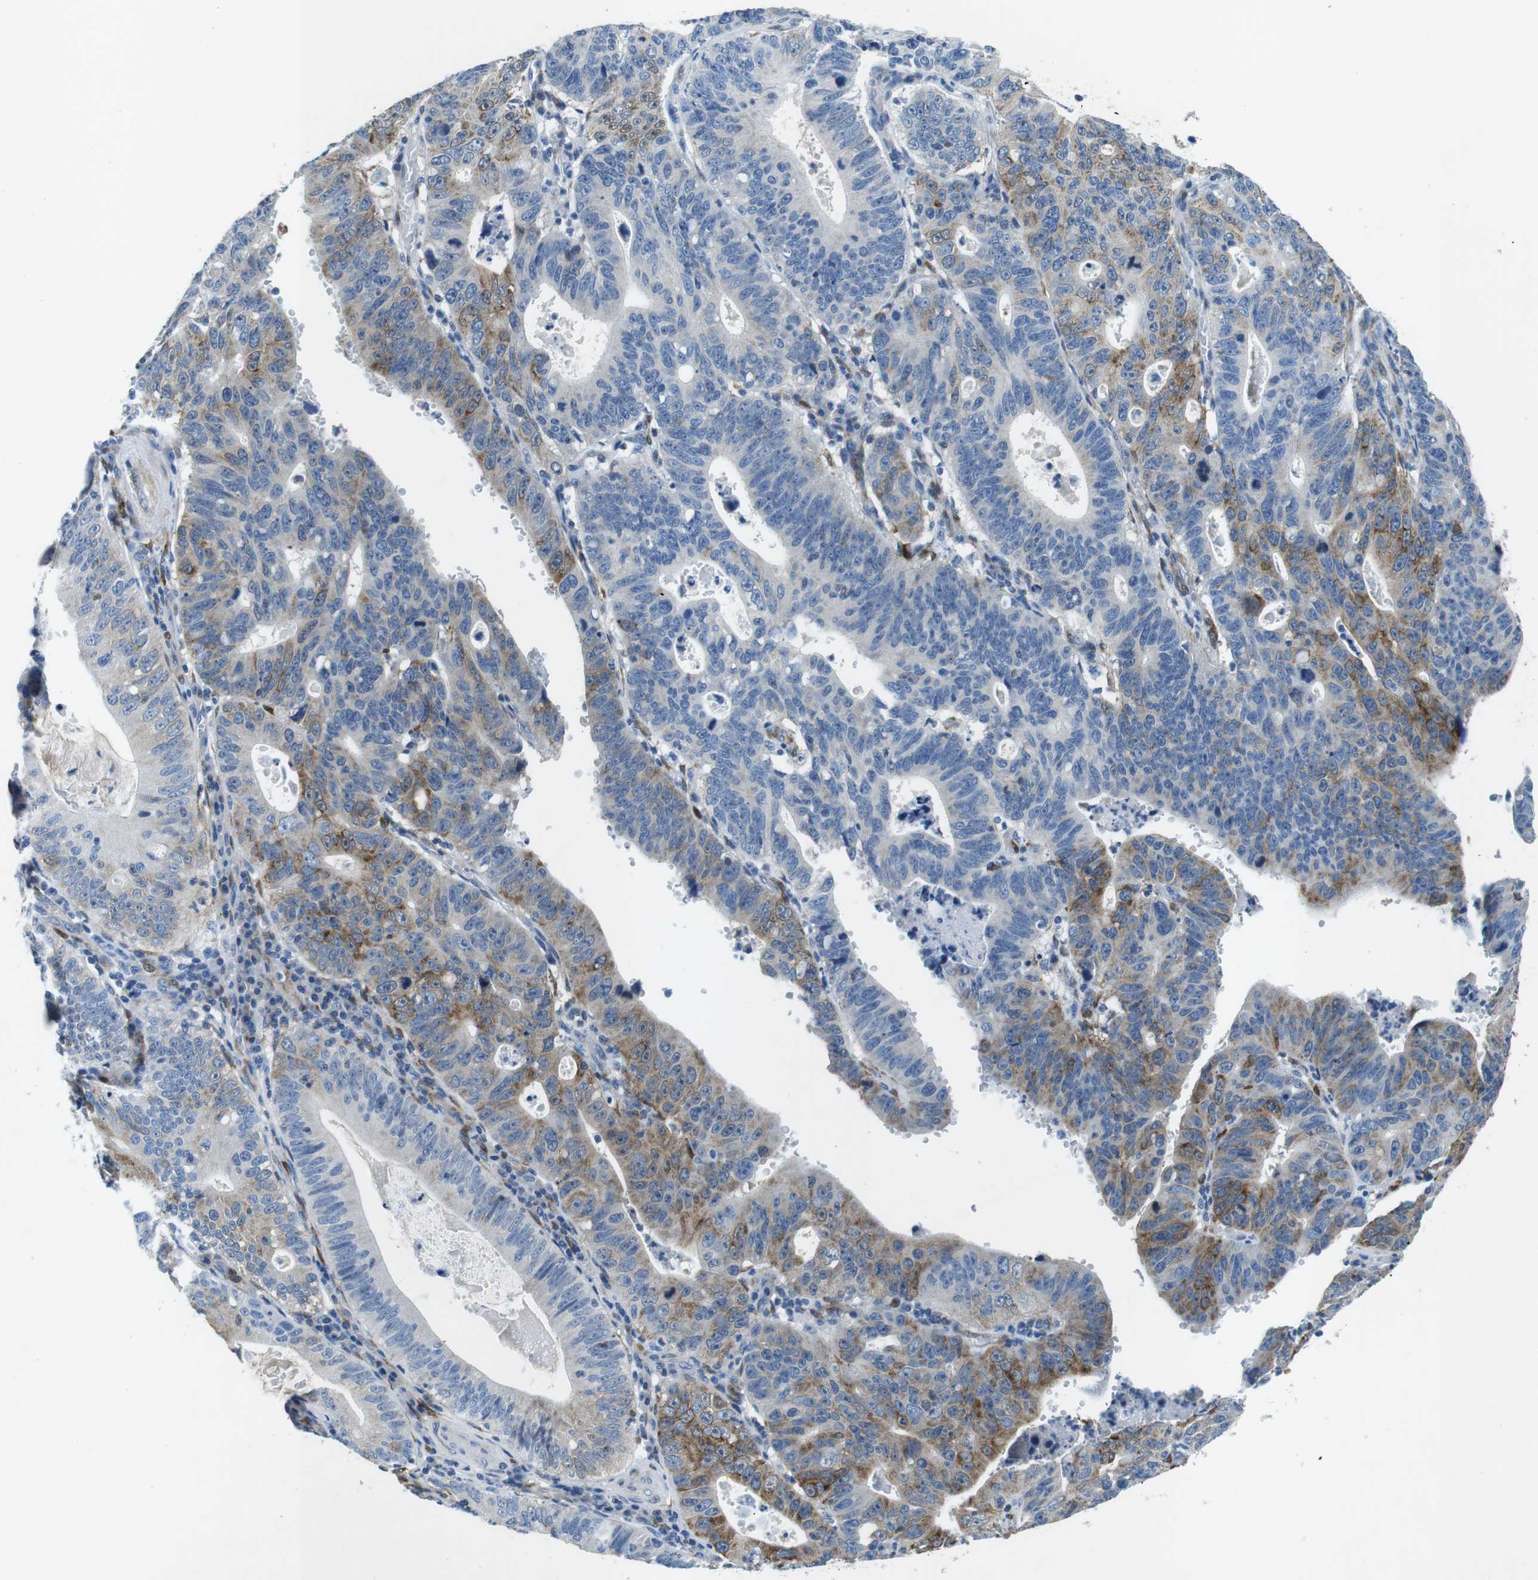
{"staining": {"intensity": "moderate", "quantity": "25%-75%", "location": "cytoplasmic/membranous"}, "tissue": "stomach cancer", "cell_type": "Tumor cells", "image_type": "cancer", "snomed": [{"axis": "morphology", "description": "Adenocarcinoma, NOS"}, {"axis": "topography", "description": "Stomach"}], "caption": "This is an image of immunohistochemistry (IHC) staining of stomach adenocarcinoma, which shows moderate positivity in the cytoplasmic/membranous of tumor cells.", "gene": "PHLDA1", "patient": {"sex": "male", "age": 59}}